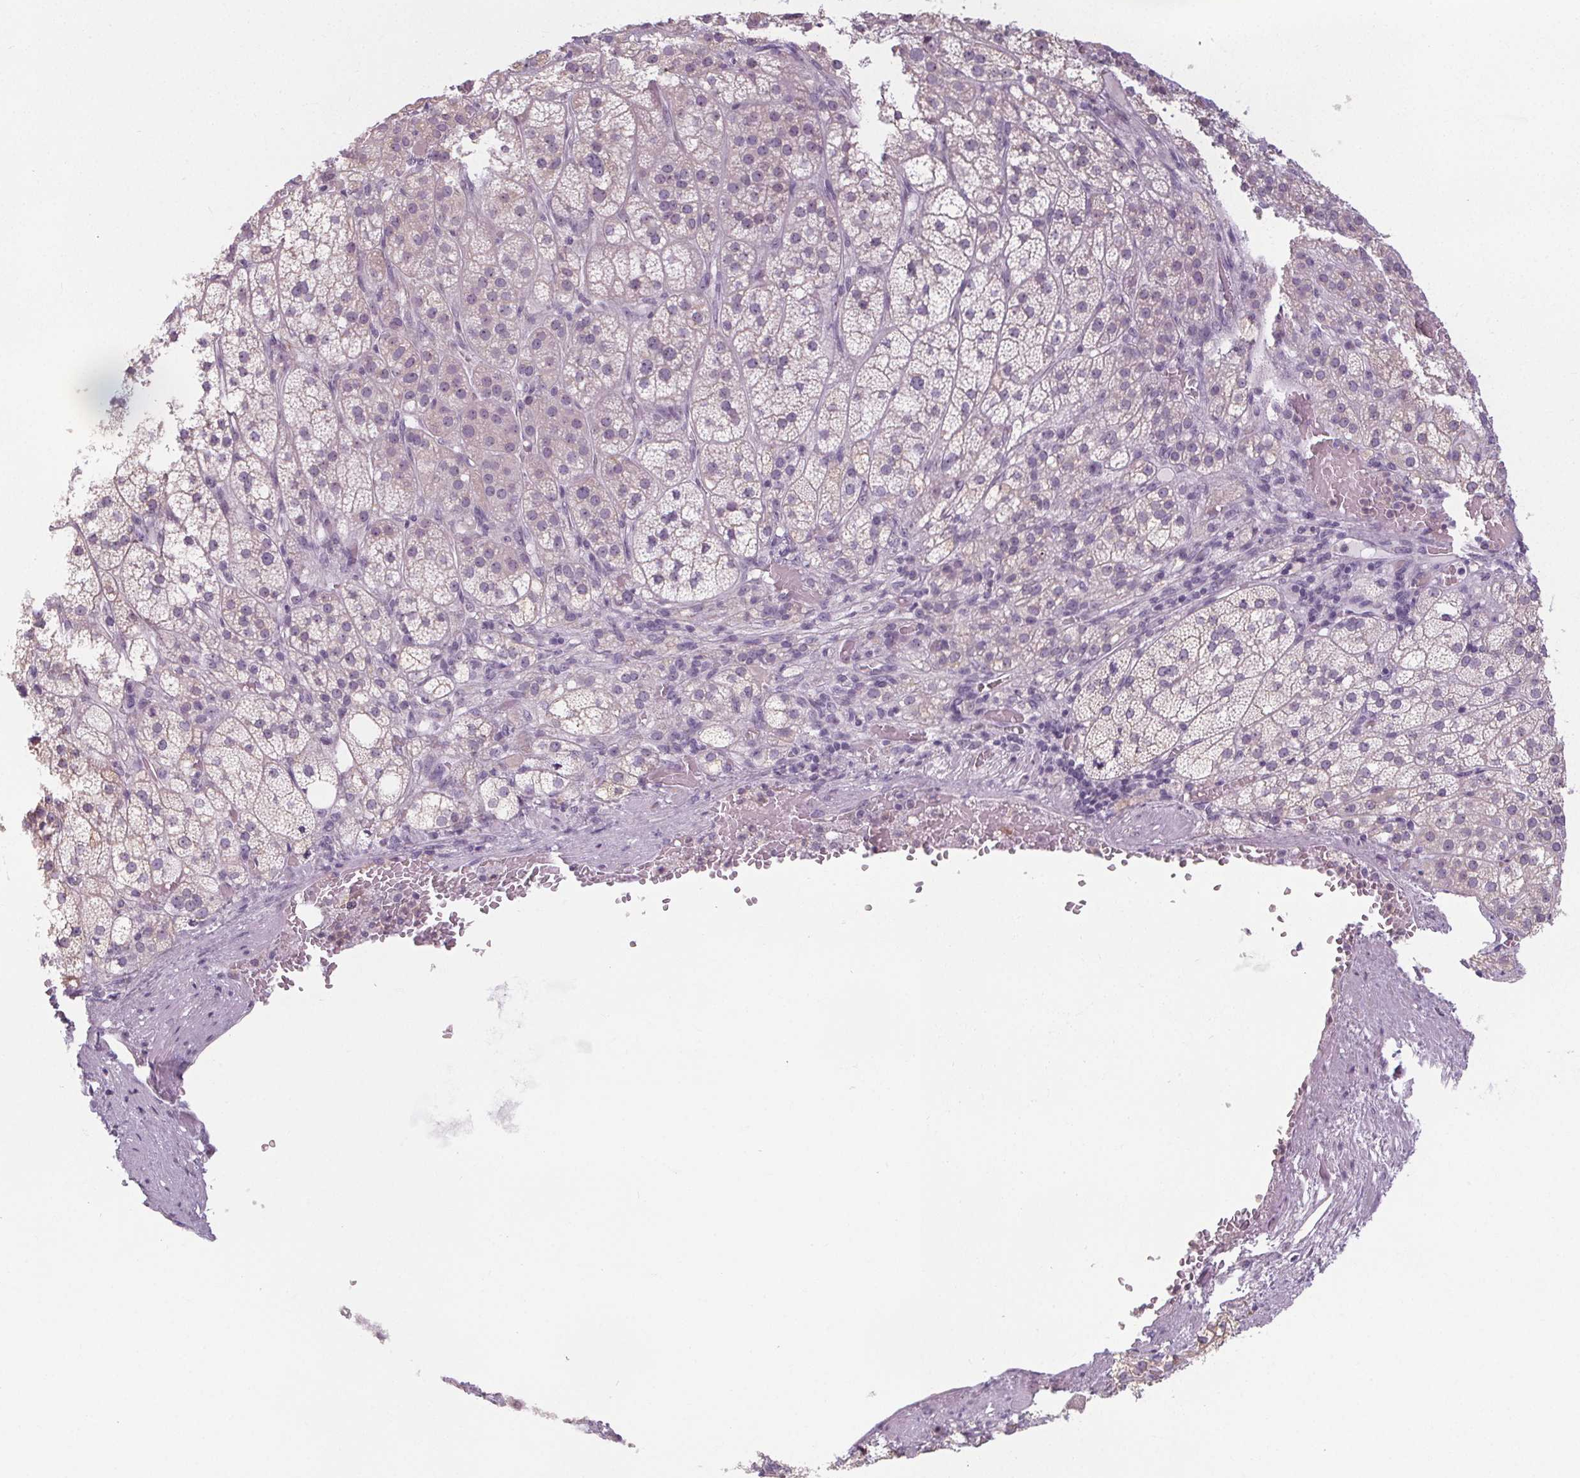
{"staining": {"intensity": "weak", "quantity": "<25%", "location": "nuclear"}, "tissue": "adrenal gland", "cell_type": "Glandular cells", "image_type": "normal", "snomed": [{"axis": "morphology", "description": "Normal tissue, NOS"}, {"axis": "topography", "description": "Adrenal gland"}], "caption": "Adrenal gland stained for a protein using IHC reveals no positivity glandular cells.", "gene": "NOLC1", "patient": {"sex": "female", "age": 60}}